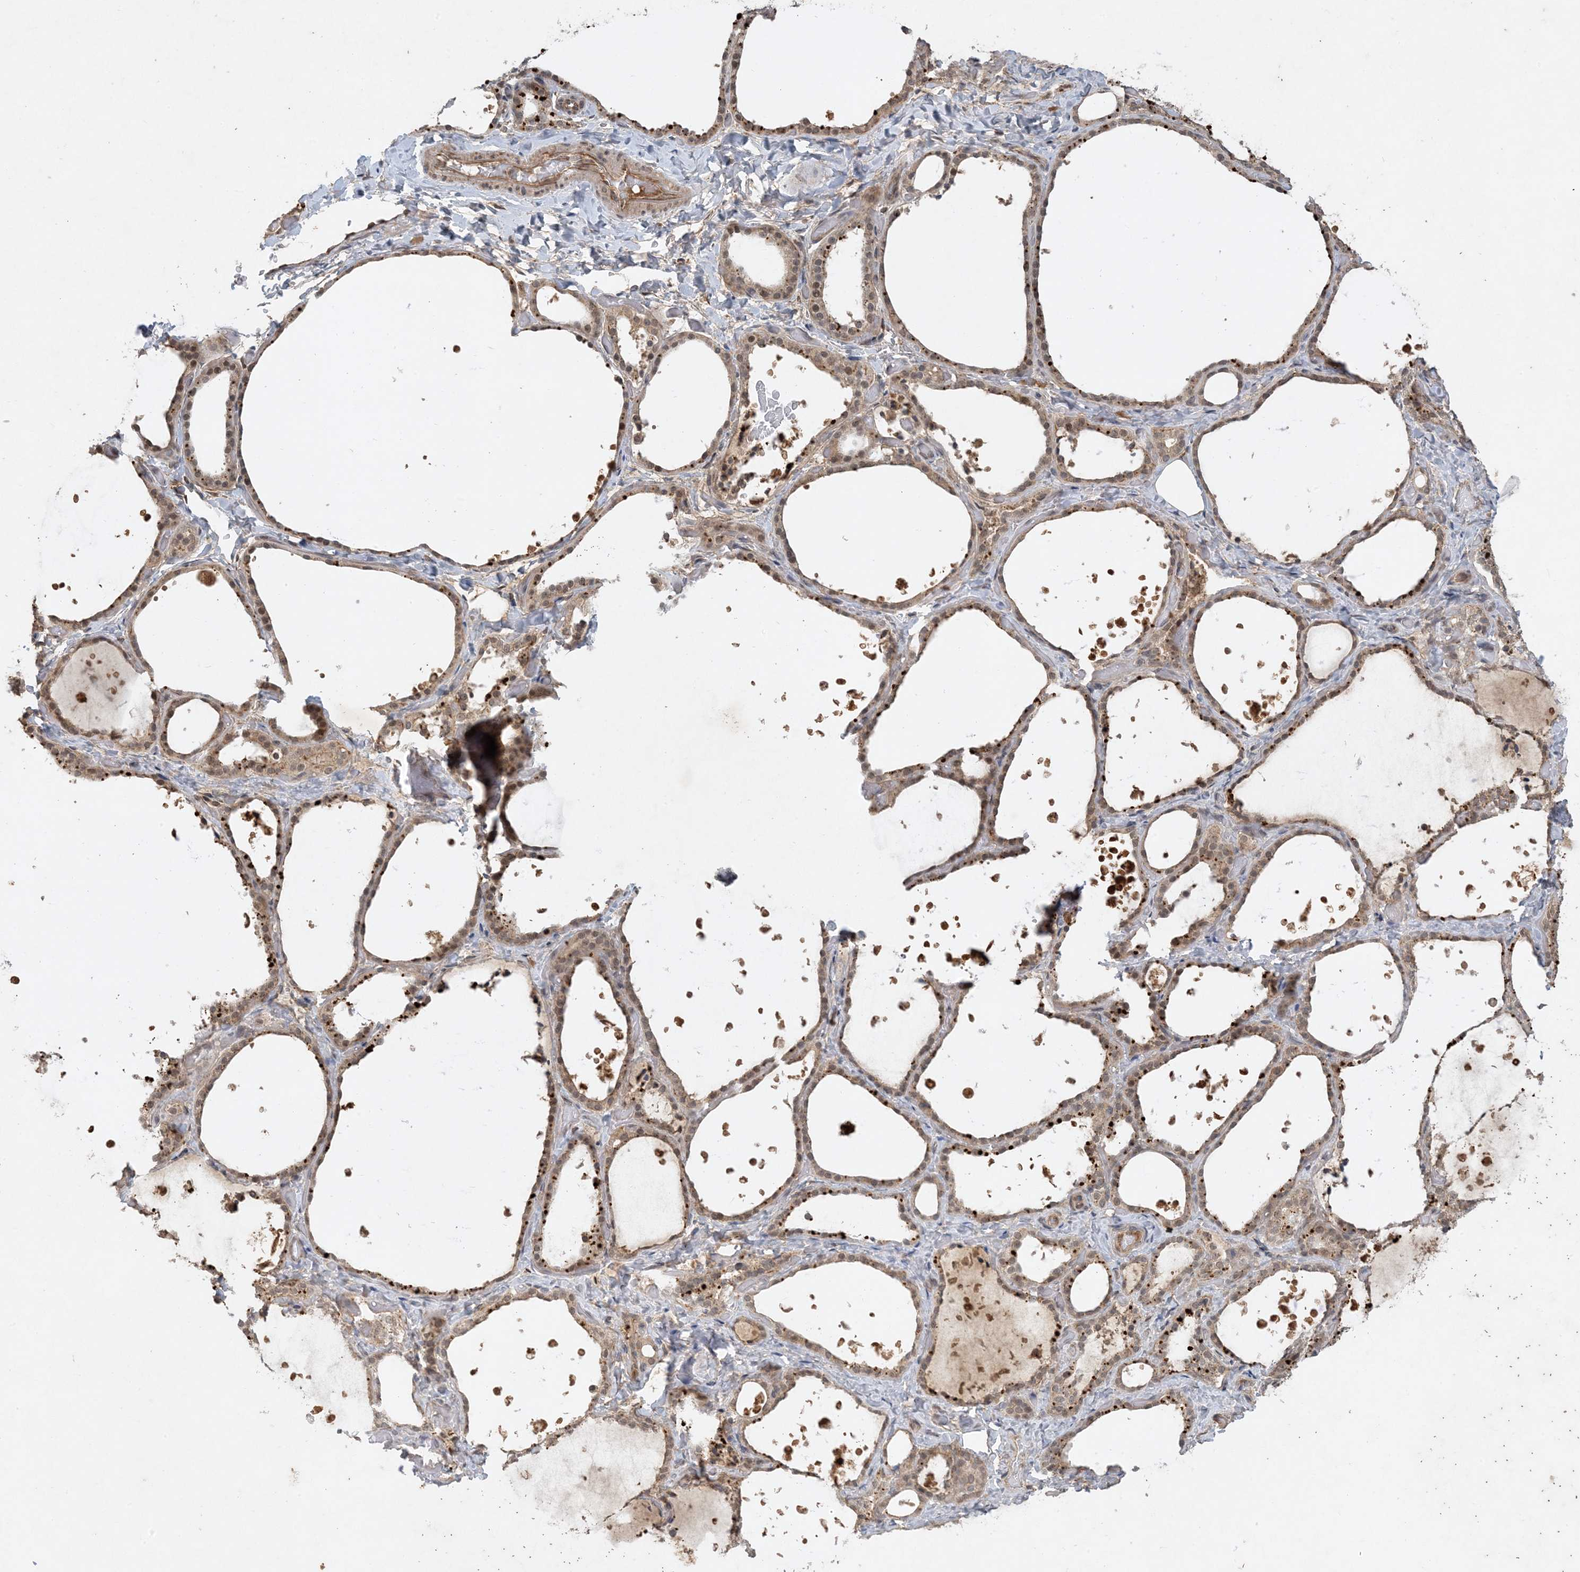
{"staining": {"intensity": "moderate", "quantity": "25%-75%", "location": "cytoplasmic/membranous,nuclear"}, "tissue": "thyroid gland", "cell_type": "Glandular cells", "image_type": "normal", "snomed": [{"axis": "morphology", "description": "Normal tissue, NOS"}, {"axis": "topography", "description": "Thyroid gland"}], "caption": "Immunohistochemical staining of benign human thyroid gland reveals medium levels of moderate cytoplasmic/membranous,nuclear expression in about 25%-75% of glandular cells.", "gene": "ZCCHC4", "patient": {"sex": "female", "age": 44}}